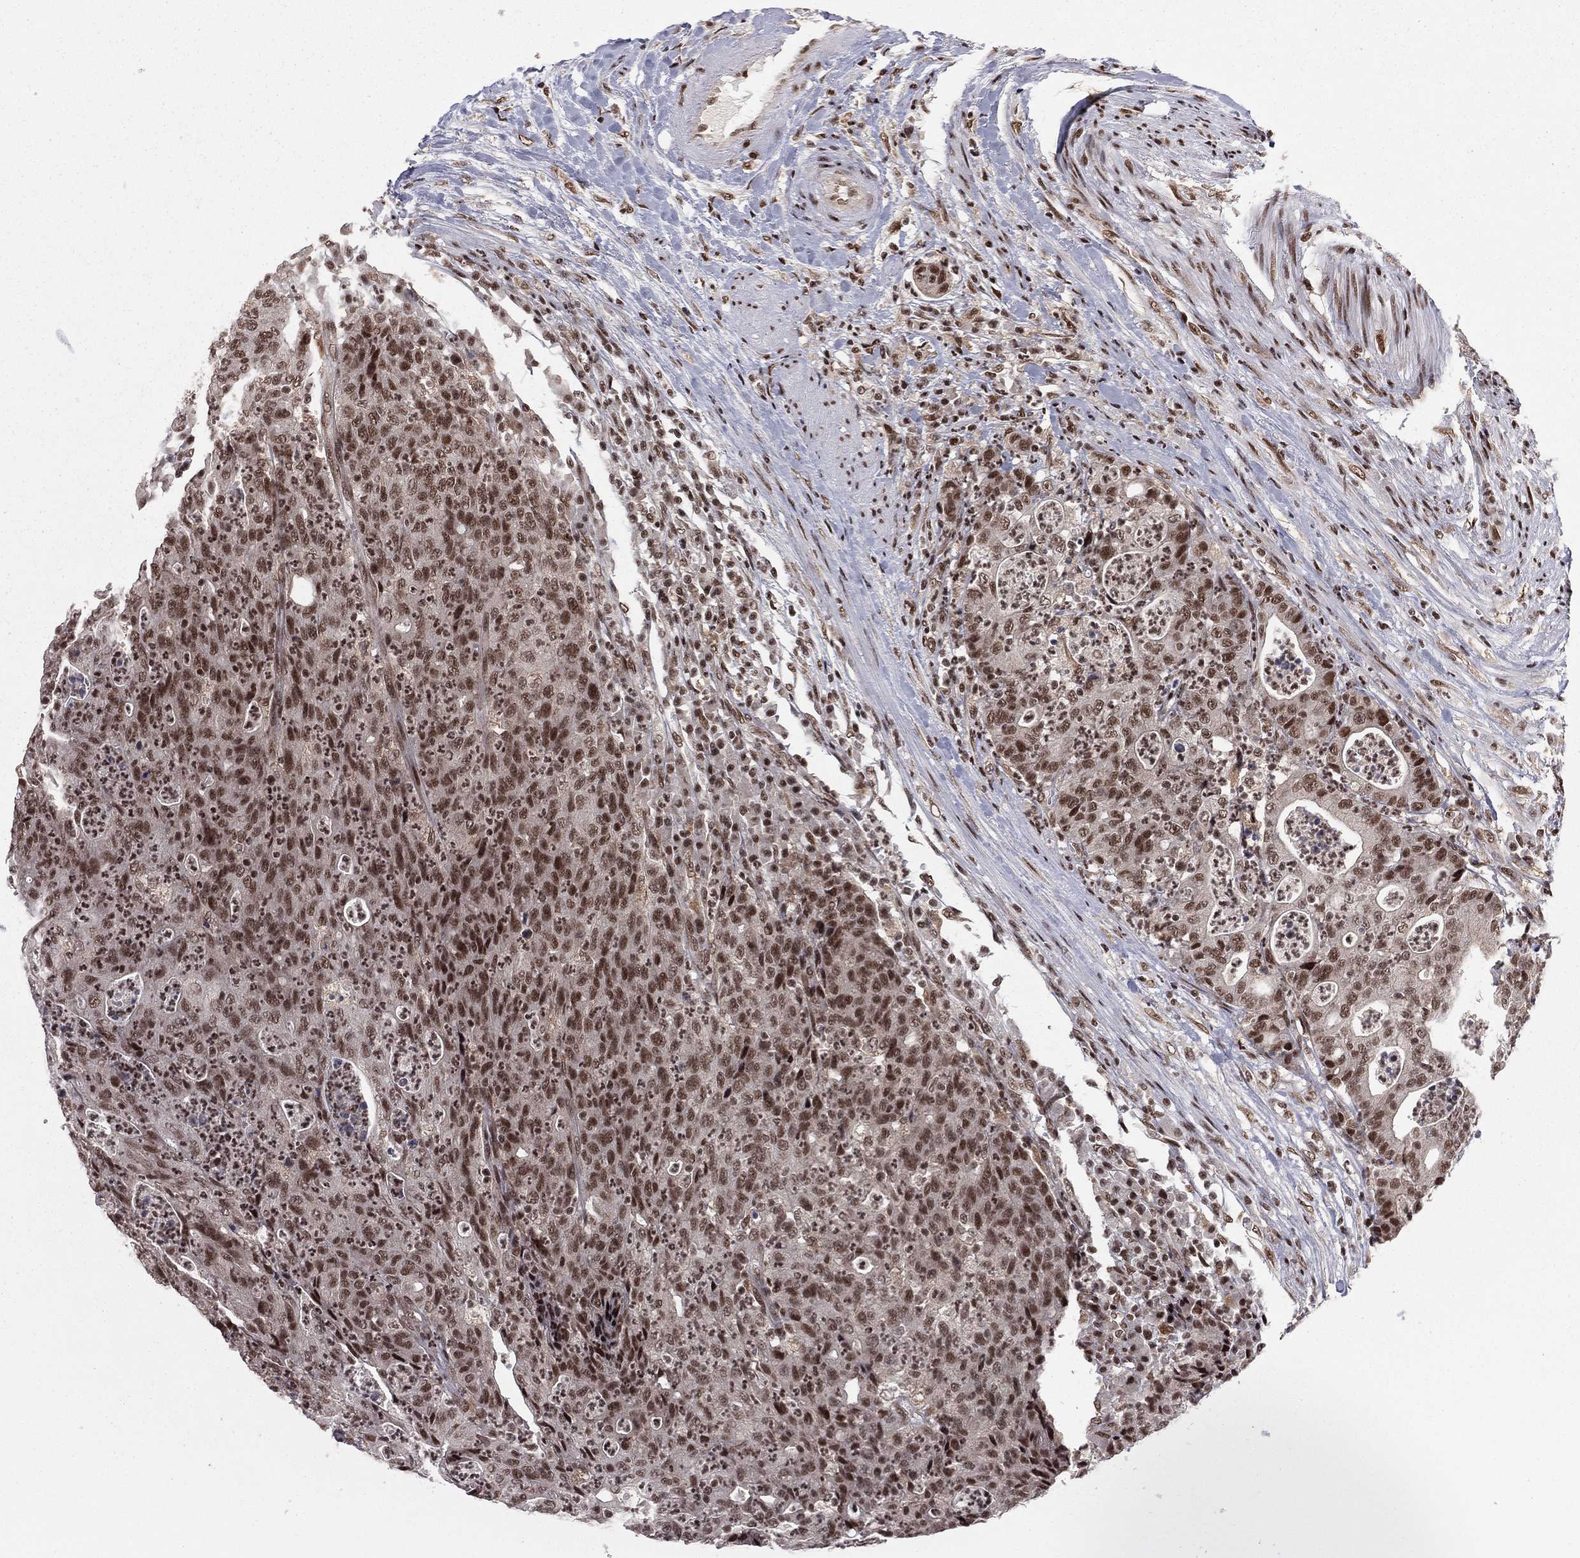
{"staining": {"intensity": "moderate", "quantity": ">75%", "location": "nuclear"}, "tissue": "colorectal cancer", "cell_type": "Tumor cells", "image_type": "cancer", "snomed": [{"axis": "morphology", "description": "Adenocarcinoma, NOS"}, {"axis": "topography", "description": "Colon"}], "caption": "Brown immunohistochemical staining in colorectal cancer exhibits moderate nuclear positivity in about >75% of tumor cells.", "gene": "NFYB", "patient": {"sex": "male", "age": 70}}